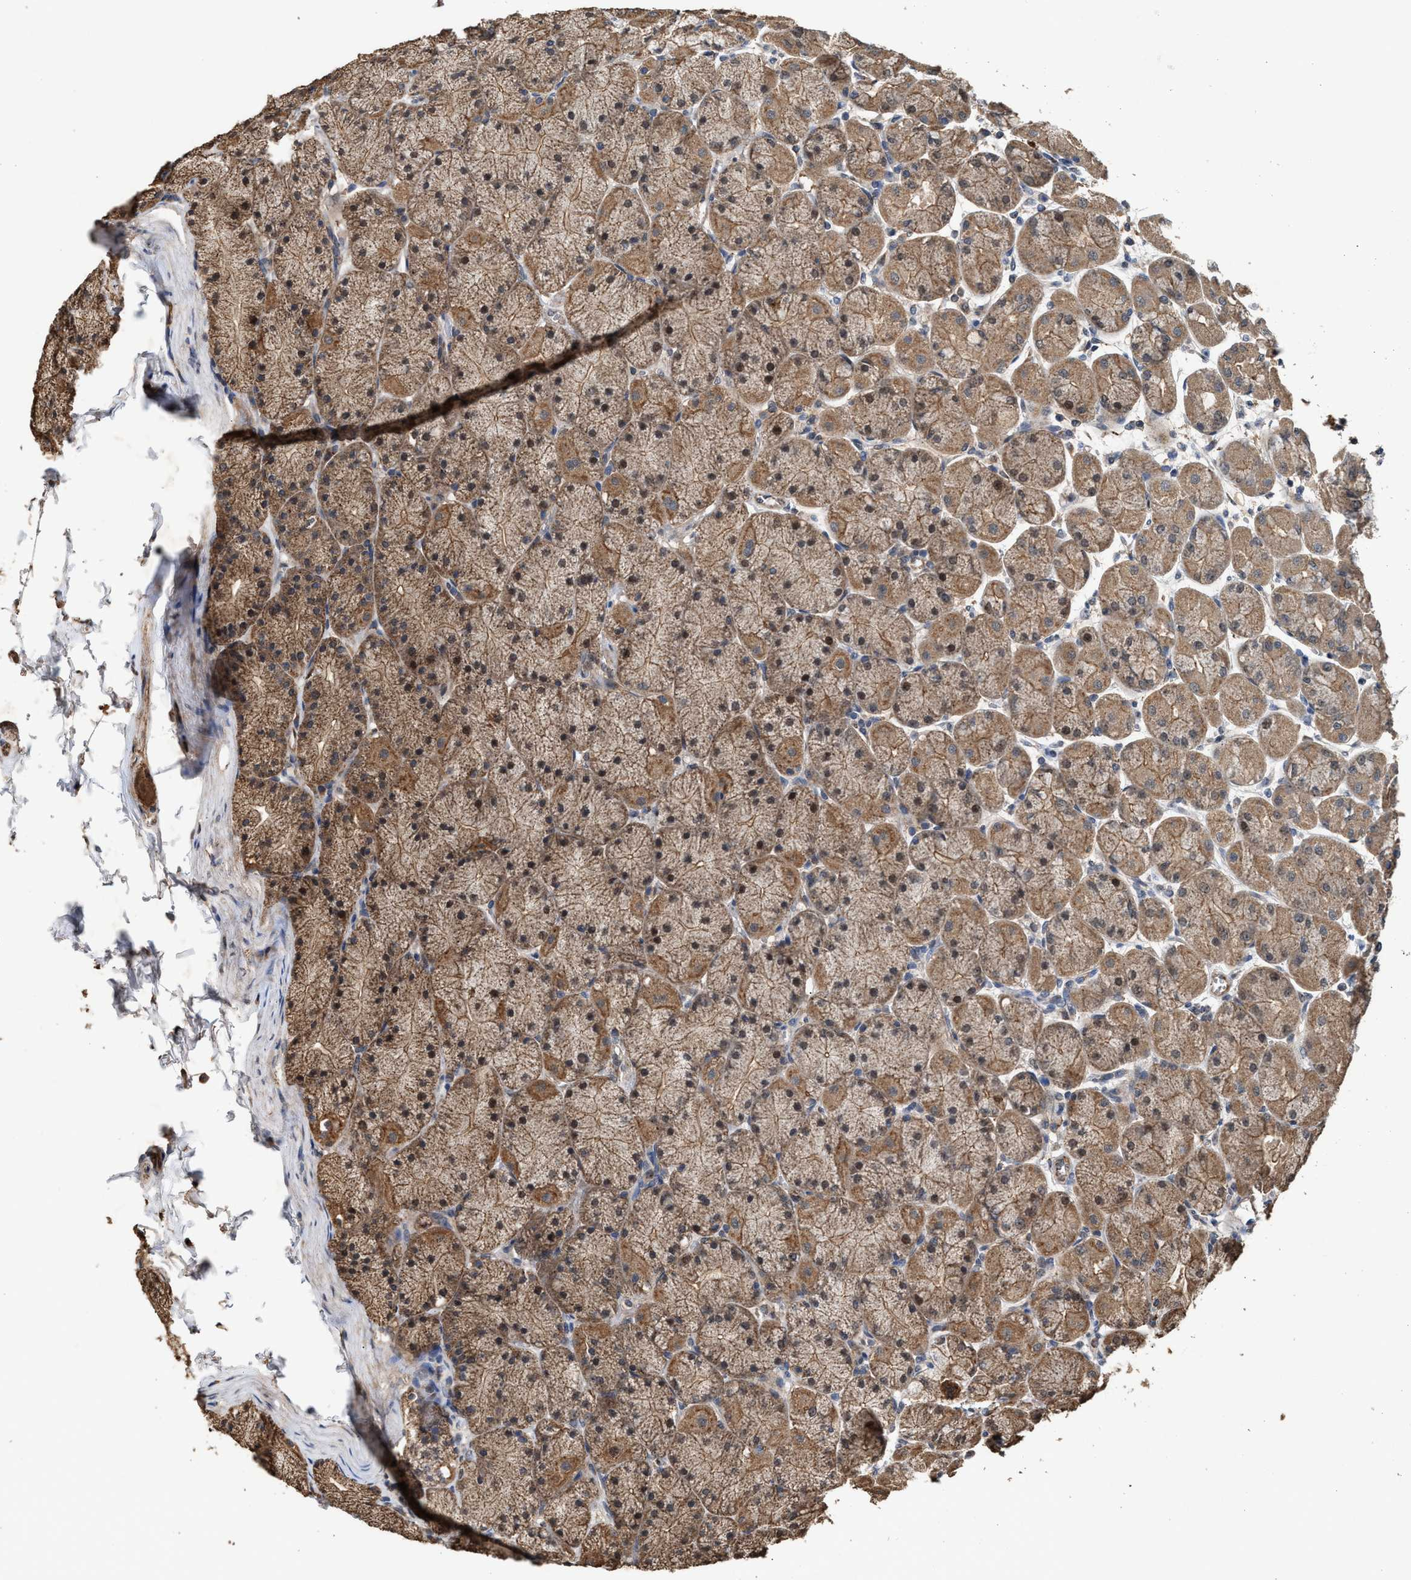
{"staining": {"intensity": "moderate", "quantity": ">75%", "location": "cytoplasmic/membranous,nuclear"}, "tissue": "stomach", "cell_type": "Glandular cells", "image_type": "normal", "snomed": [{"axis": "morphology", "description": "Normal tissue, NOS"}, {"axis": "topography", "description": "Stomach, upper"}], "caption": "Moderate cytoplasmic/membranous,nuclear protein staining is identified in about >75% of glandular cells in stomach. The staining was performed using DAB (3,3'-diaminobenzidine), with brown indicating positive protein expression. Nuclei are stained blue with hematoxylin.", "gene": "ZNHIT6", "patient": {"sex": "female", "age": 56}}